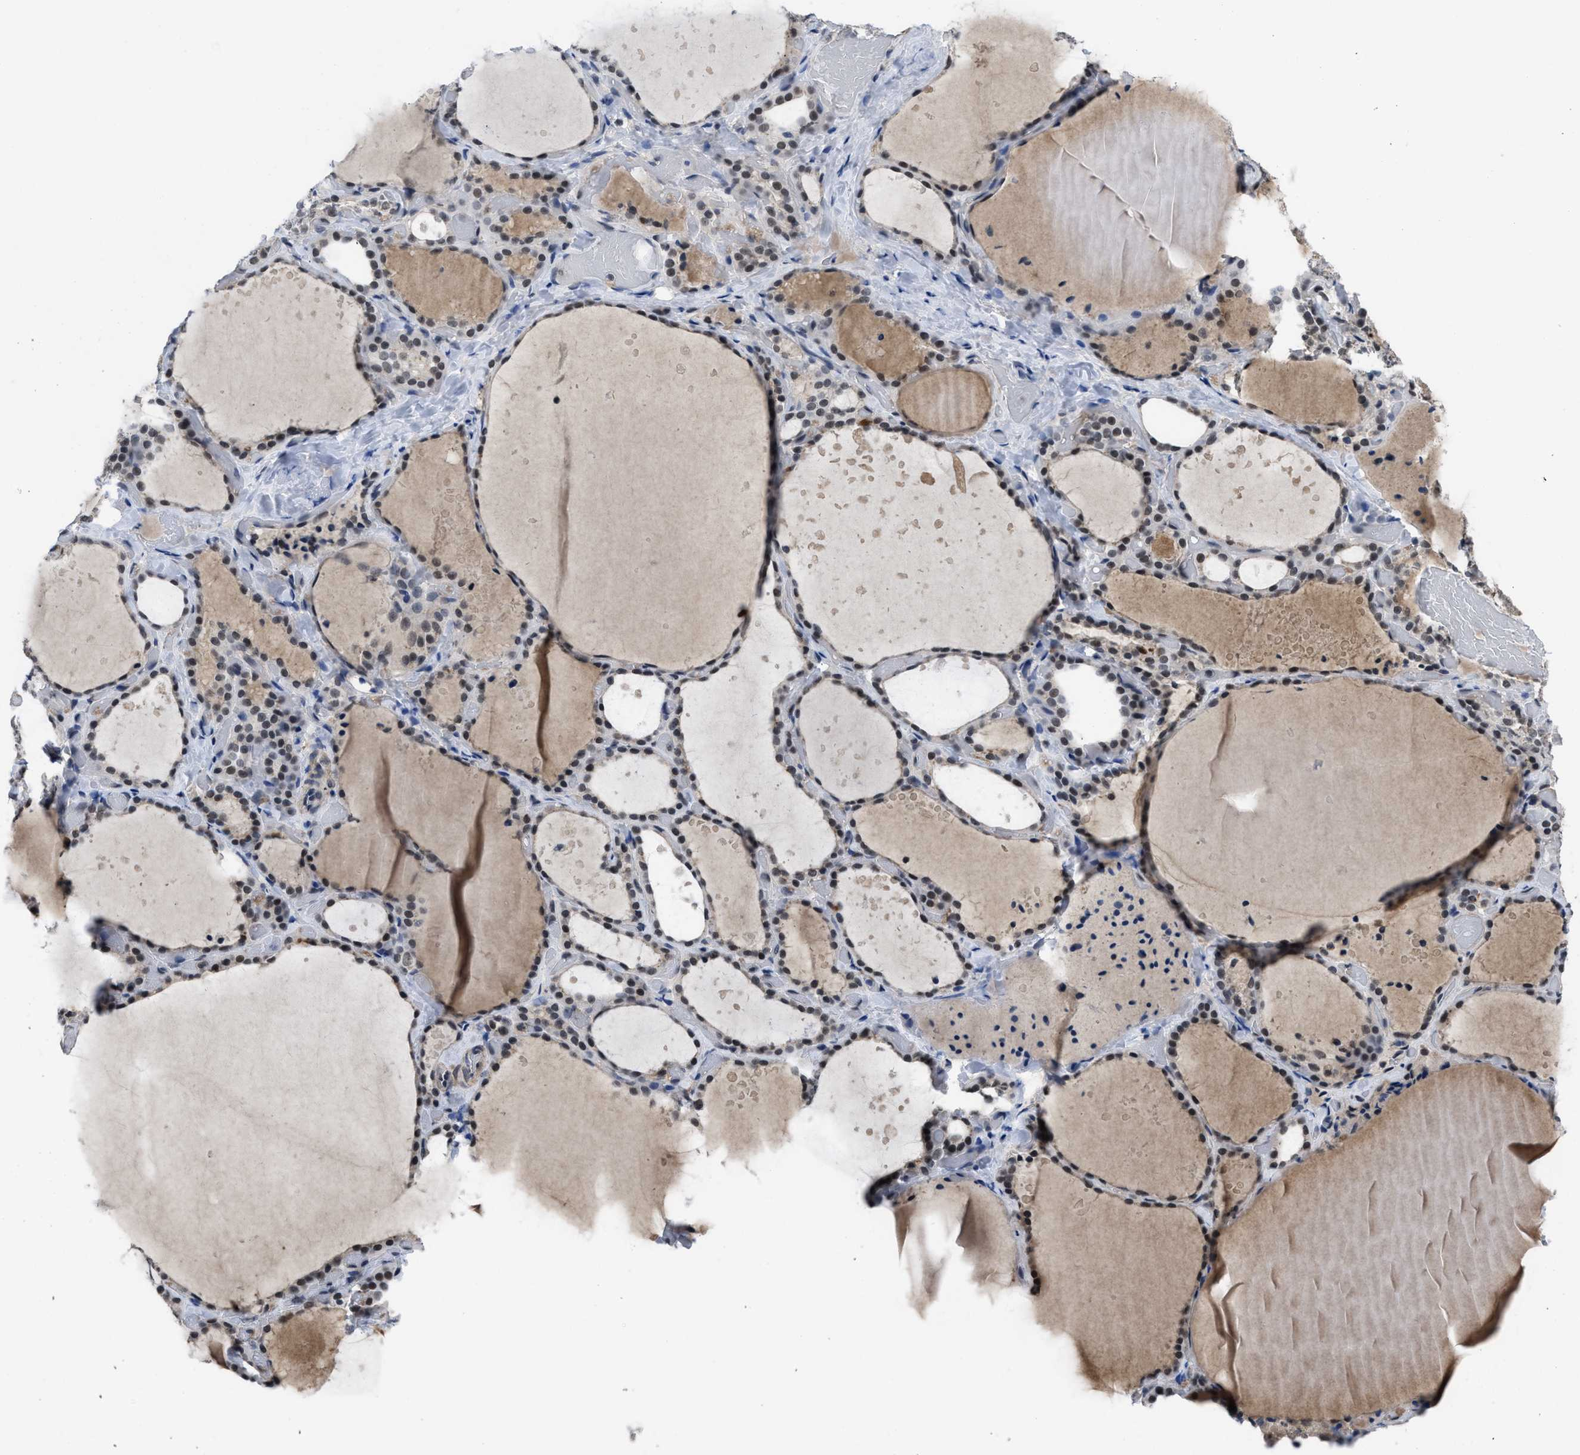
{"staining": {"intensity": "strong", "quantity": "25%-75%", "location": "nuclear"}, "tissue": "thyroid gland", "cell_type": "Glandular cells", "image_type": "normal", "snomed": [{"axis": "morphology", "description": "Normal tissue, NOS"}, {"axis": "topography", "description": "Thyroid gland"}], "caption": "Thyroid gland stained with DAB immunohistochemistry exhibits high levels of strong nuclear positivity in approximately 25%-75% of glandular cells.", "gene": "TERF2IP", "patient": {"sex": "female", "age": 44}}